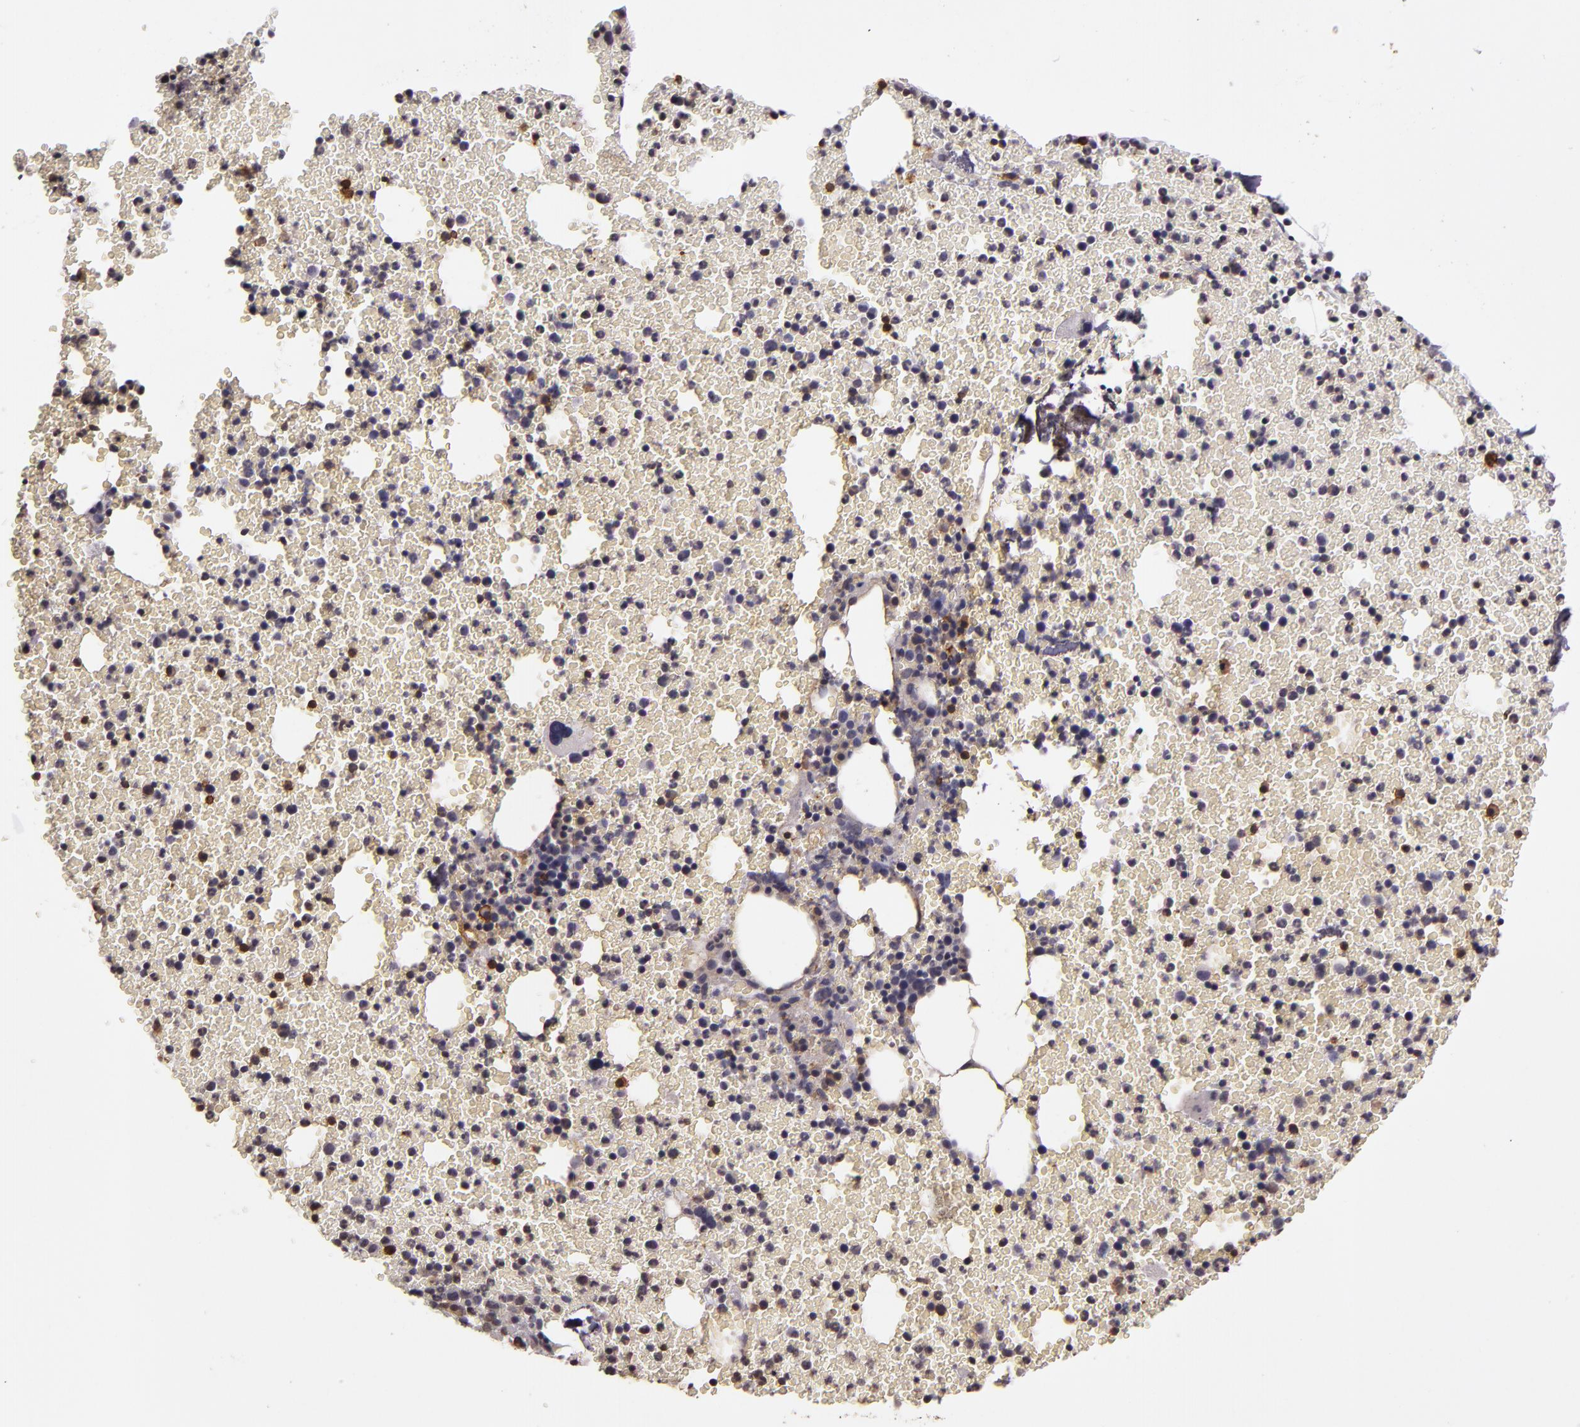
{"staining": {"intensity": "strong", "quantity": "25%-75%", "location": "cytoplasmic/membranous"}, "tissue": "bone marrow", "cell_type": "Hematopoietic cells", "image_type": "normal", "snomed": [{"axis": "morphology", "description": "Normal tissue, NOS"}, {"axis": "topography", "description": "Bone marrow"}], "caption": "The histopathology image exhibits immunohistochemical staining of unremarkable bone marrow. There is strong cytoplasmic/membranous expression is seen in about 25%-75% of hematopoietic cells.", "gene": "SLC9A3R1", "patient": {"sex": "female", "age": 41}}